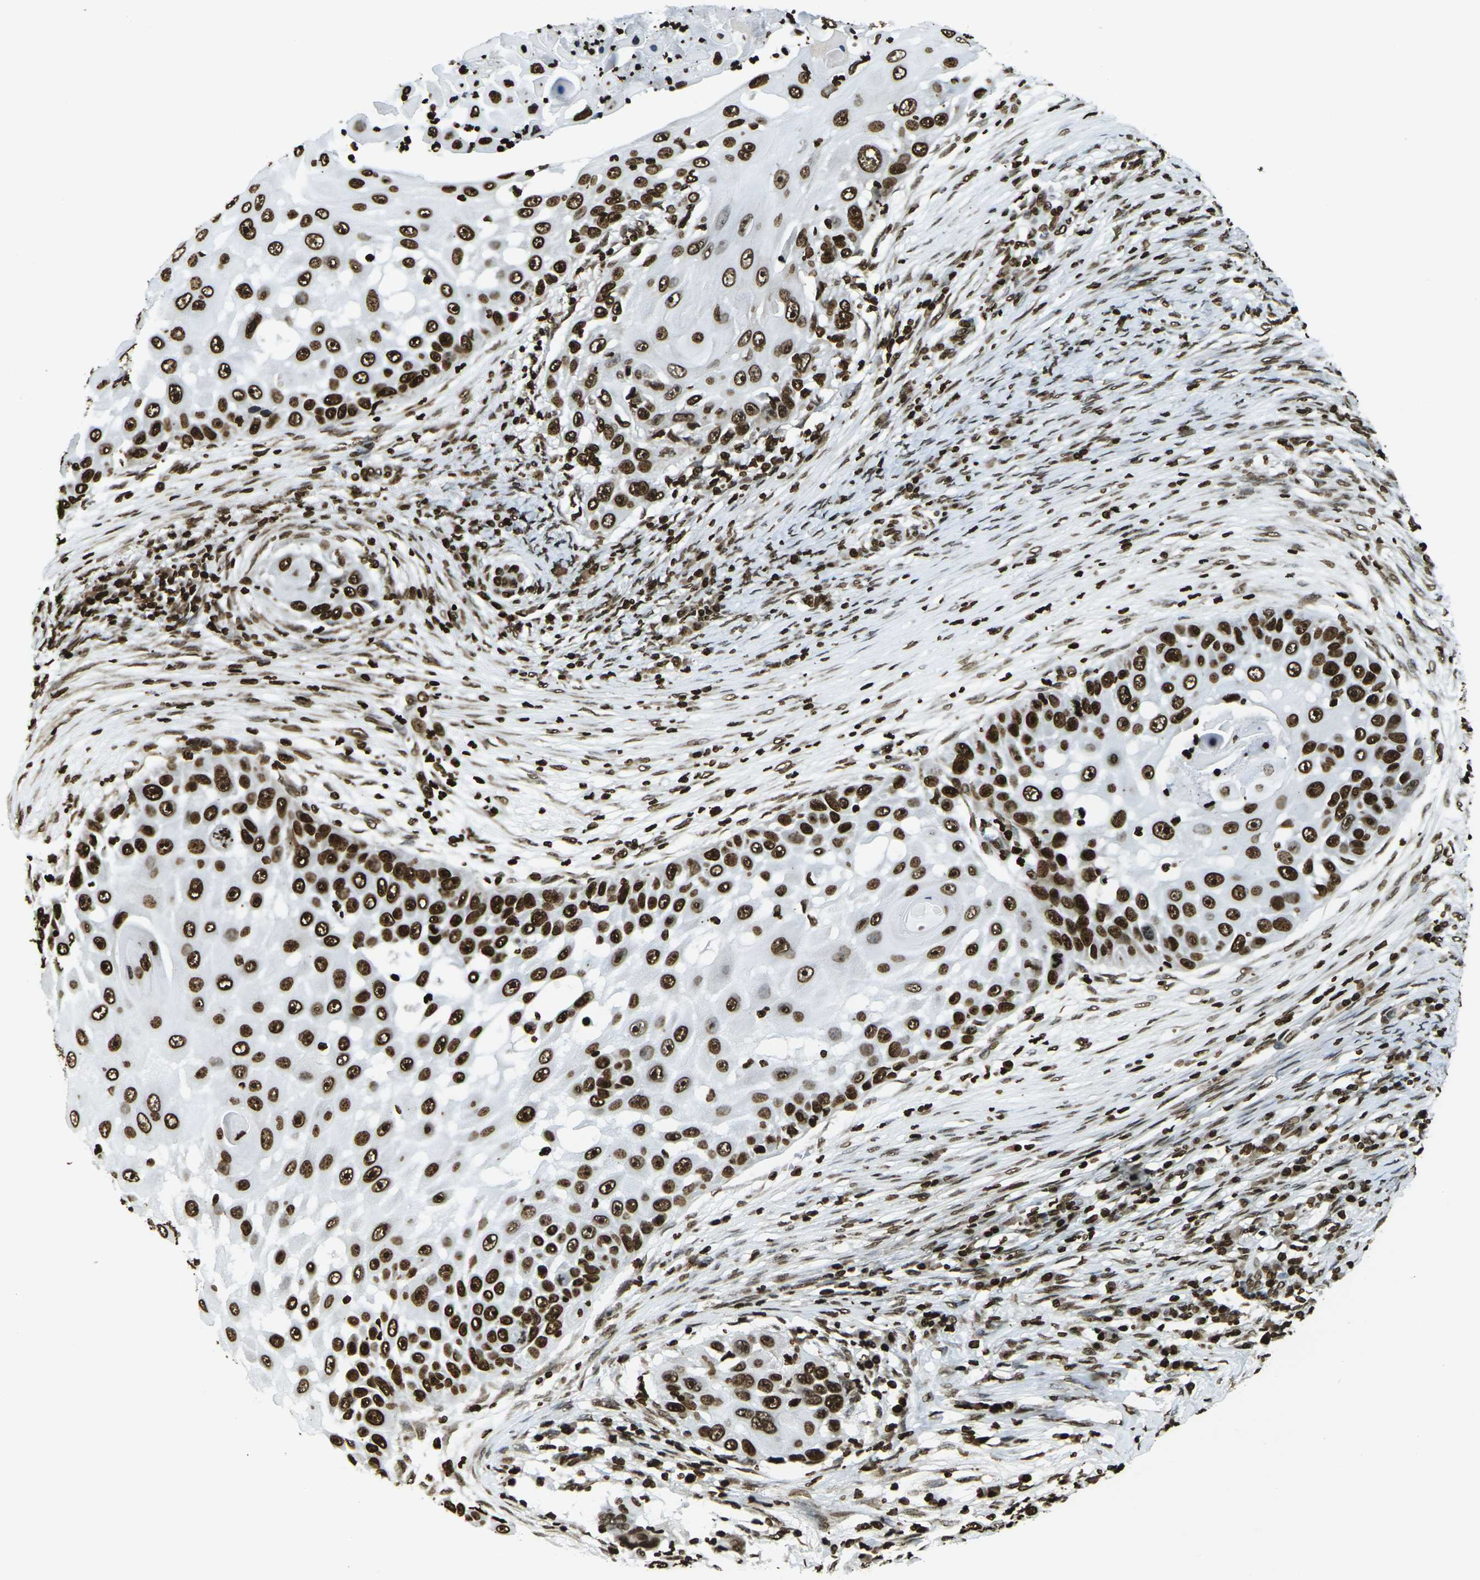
{"staining": {"intensity": "strong", "quantity": ">75%", "location": "nuclear"}, "tissue": "skin cancer", "cell_type": "Tumor cells", "image_type": "cancer", "snomed": [{"axis": "morphology", "description": "Squamous cell carcinoma, NOS"}, {"axis": "topography", "description": "Skin"}], "caption": "This is a micrograph of IHC staining of skin cancer (squamous cell carcinoma), which shows strong staining in the nuclear of tumor cells.", "gene": "H1-2", "patient": {"sex": "female", "age": 44}}